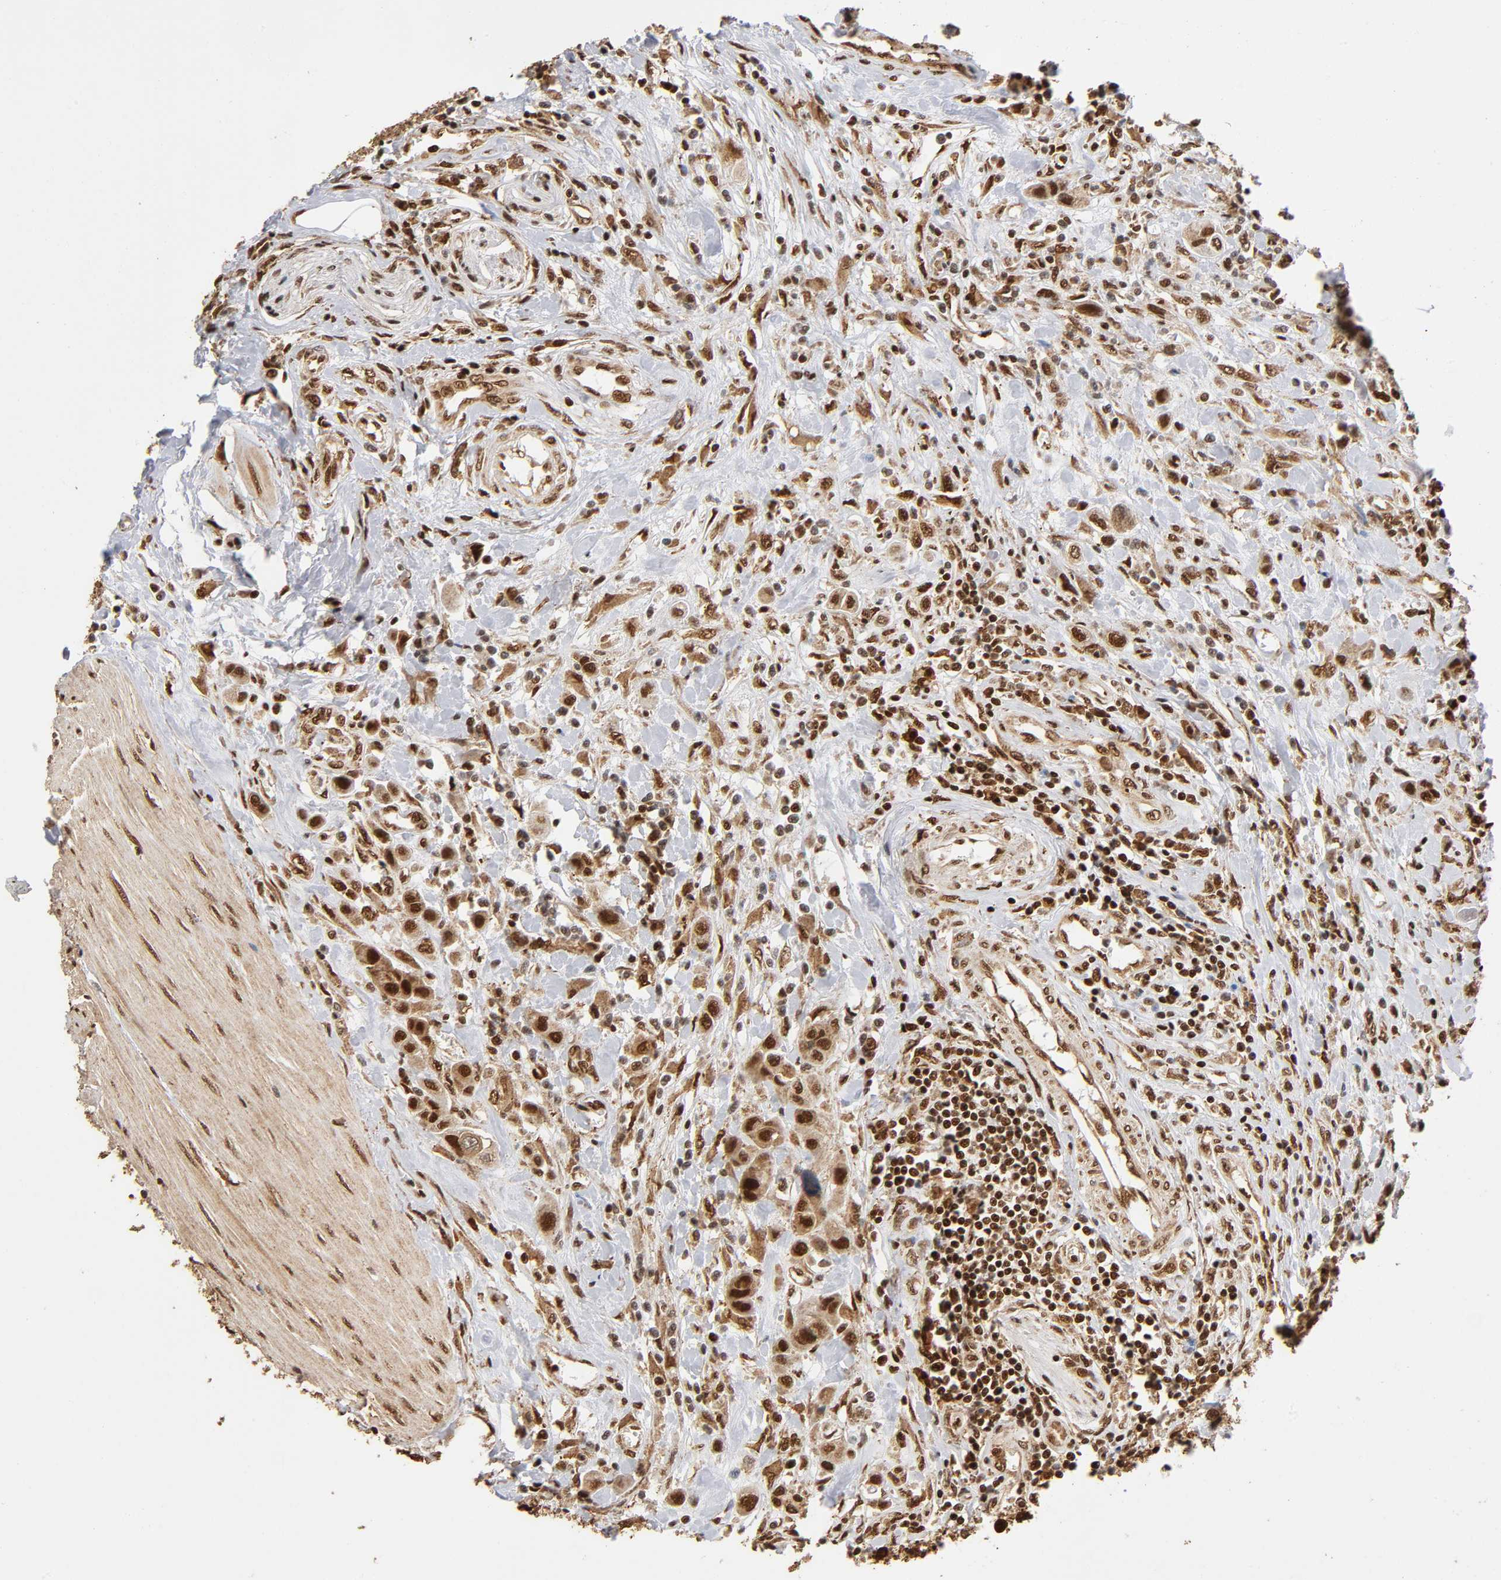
{"staining": {"intensity": "strong", "quantity": ">75%", "location": "cytoplasmic/membranous,nuclear"}, "tissue": "urothelial cancer", "cell_type": "Tumor cells", "image_type": "cancer", "snomed": [{"axis": "morphology", "description": "Urothelial carcinoma, High grade"}, {"axis": "topography", "description": "Urinary bladder"}], "caption": "High-grade urothelial carcinoma stained for a protein exhibits strong cytoplasmic/membranous and nuclear positivity in tumor cells. The staining is performed using DAB brown chromogen to label protein expression. The nuclei are counter-stained blue using hematoxylin.", "gene": "RNF122", "patient": {"sex": "male", "age": 50}}